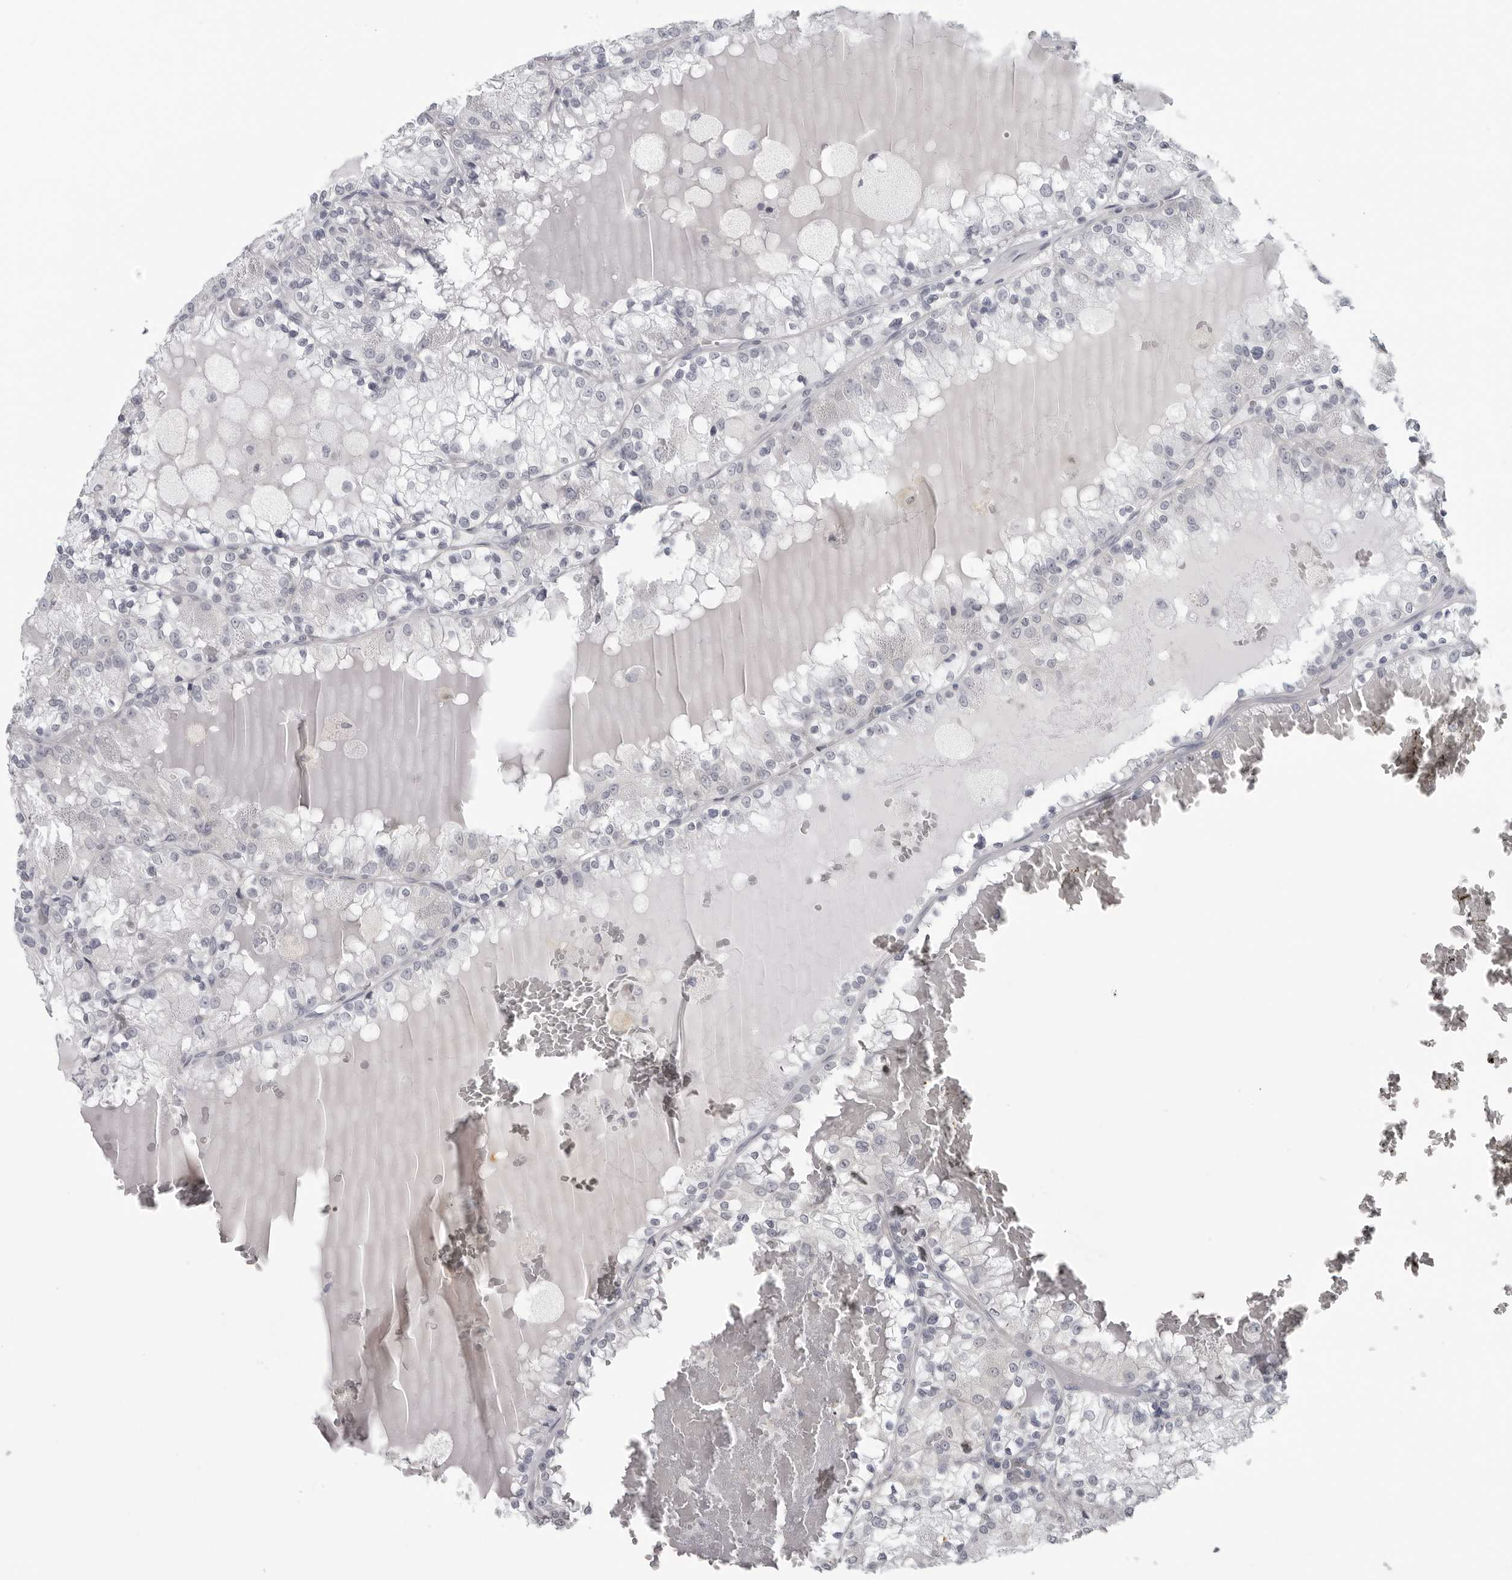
{"staining": {"intensity": "negative", "quantity": "none", "location": "none"}, "tissue": "renal cancer", "cell_type": "Tumor cells", "image_type": "cancer", "snomed": [{"axis": "morphology", "description": "Adenocarcinoma, NOS"}, {"axis": "topography", "description": "Kidney"}], "caption": "Tumor cells are negative for brown protein staining in adenocarcinoma (renal).", "gene": "OPLAH", "patient": {"sex": "female", "age": 56}}